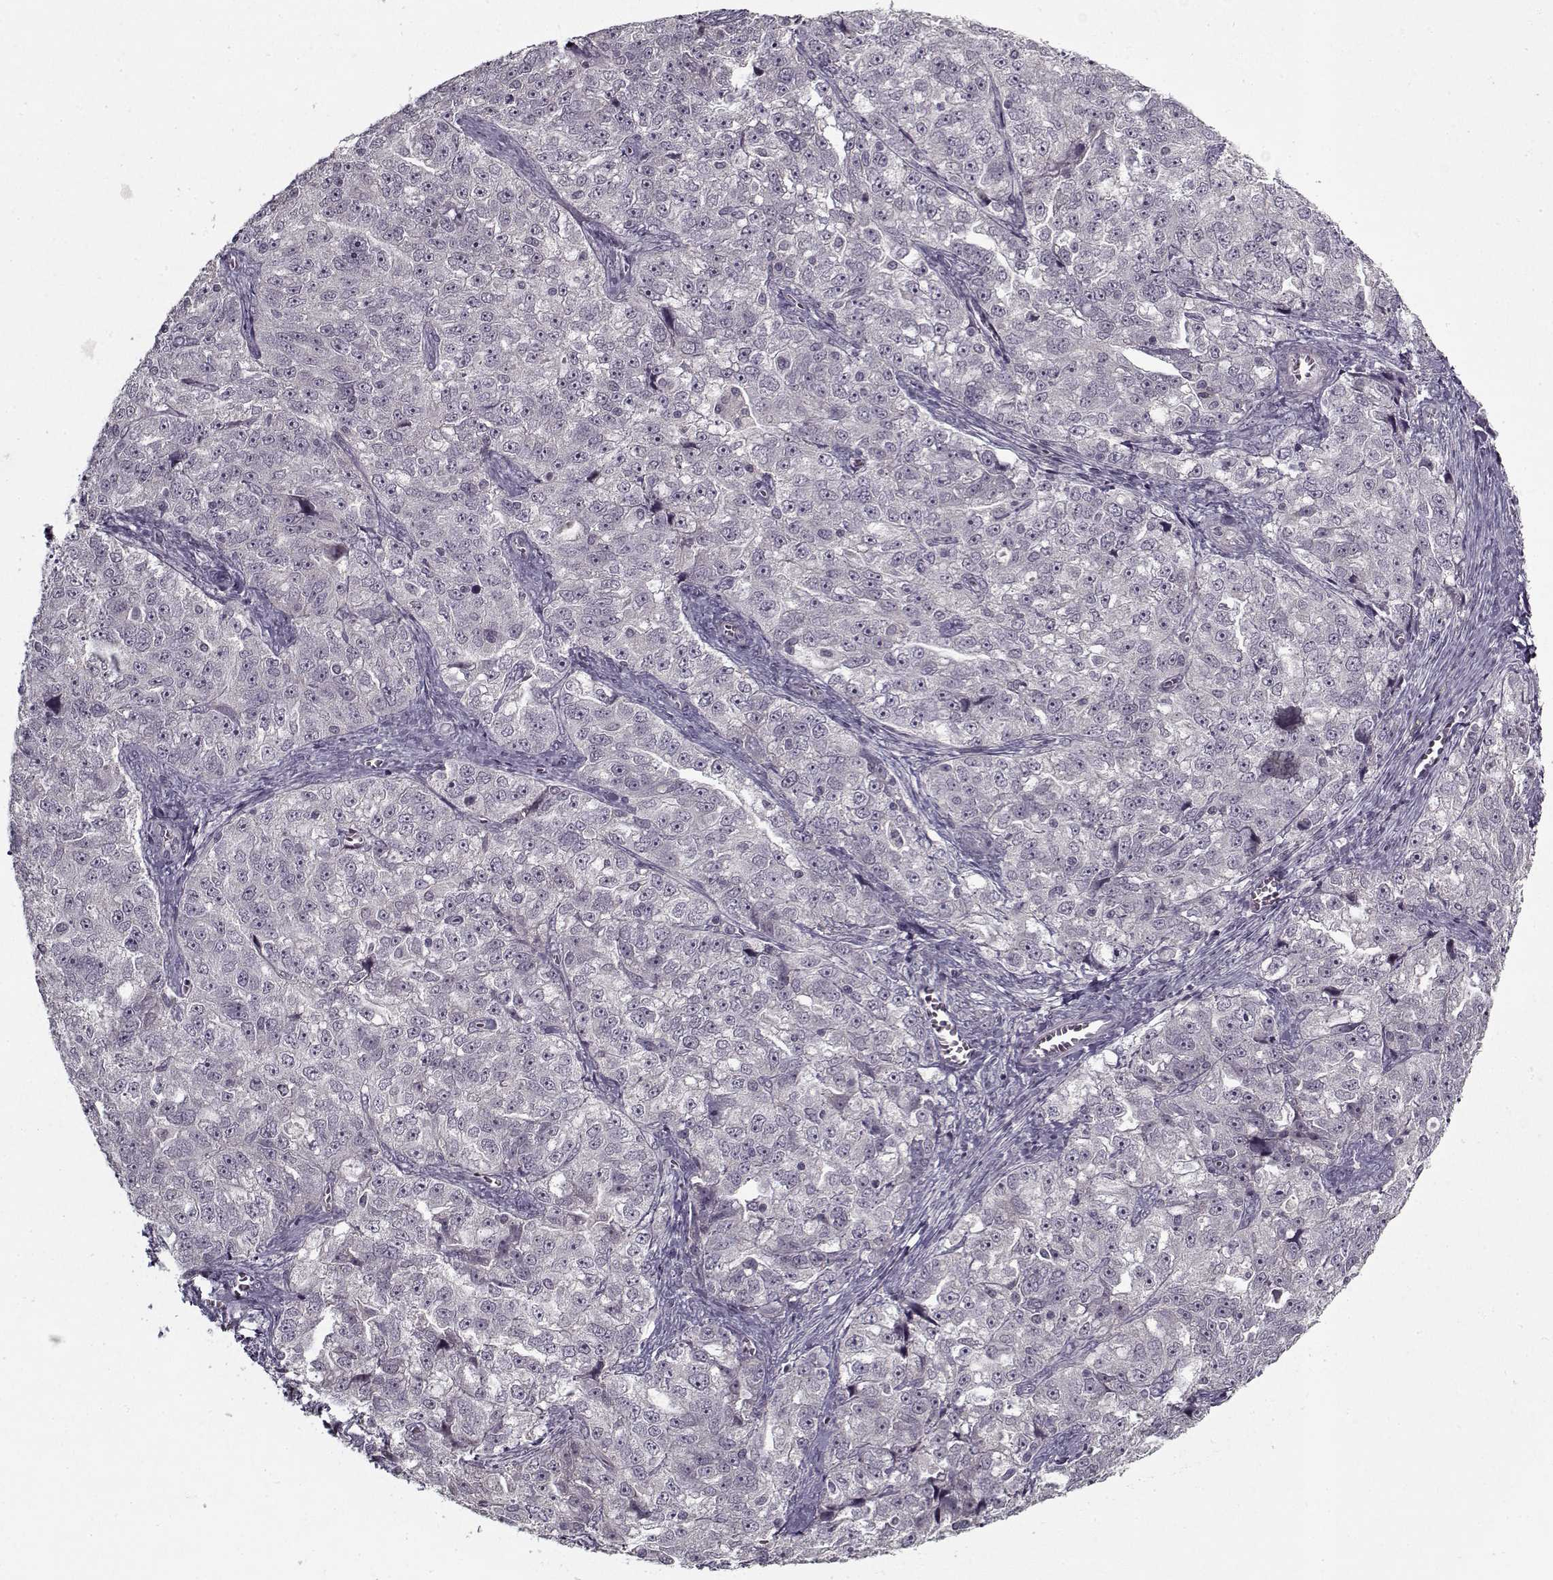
{"staining": {"intensity": "negative", "quantity": "none", "location": "none"}, "tissue": "ovarian cancer", "cell_type": "Tumor cells", "image_type": "cancer", "snomed": [{"axis": "morphology", "description": "Cystadenocarcinoma, serous, NOS"}, {"axis": "topography", "description": "Ovary"}], "caption": "There is no significant staining in tumor cells of serous cystadenocarcinoma (ovarian).", "gene": "LAMA2", "patient": {"sex": "female", "age": 51}}